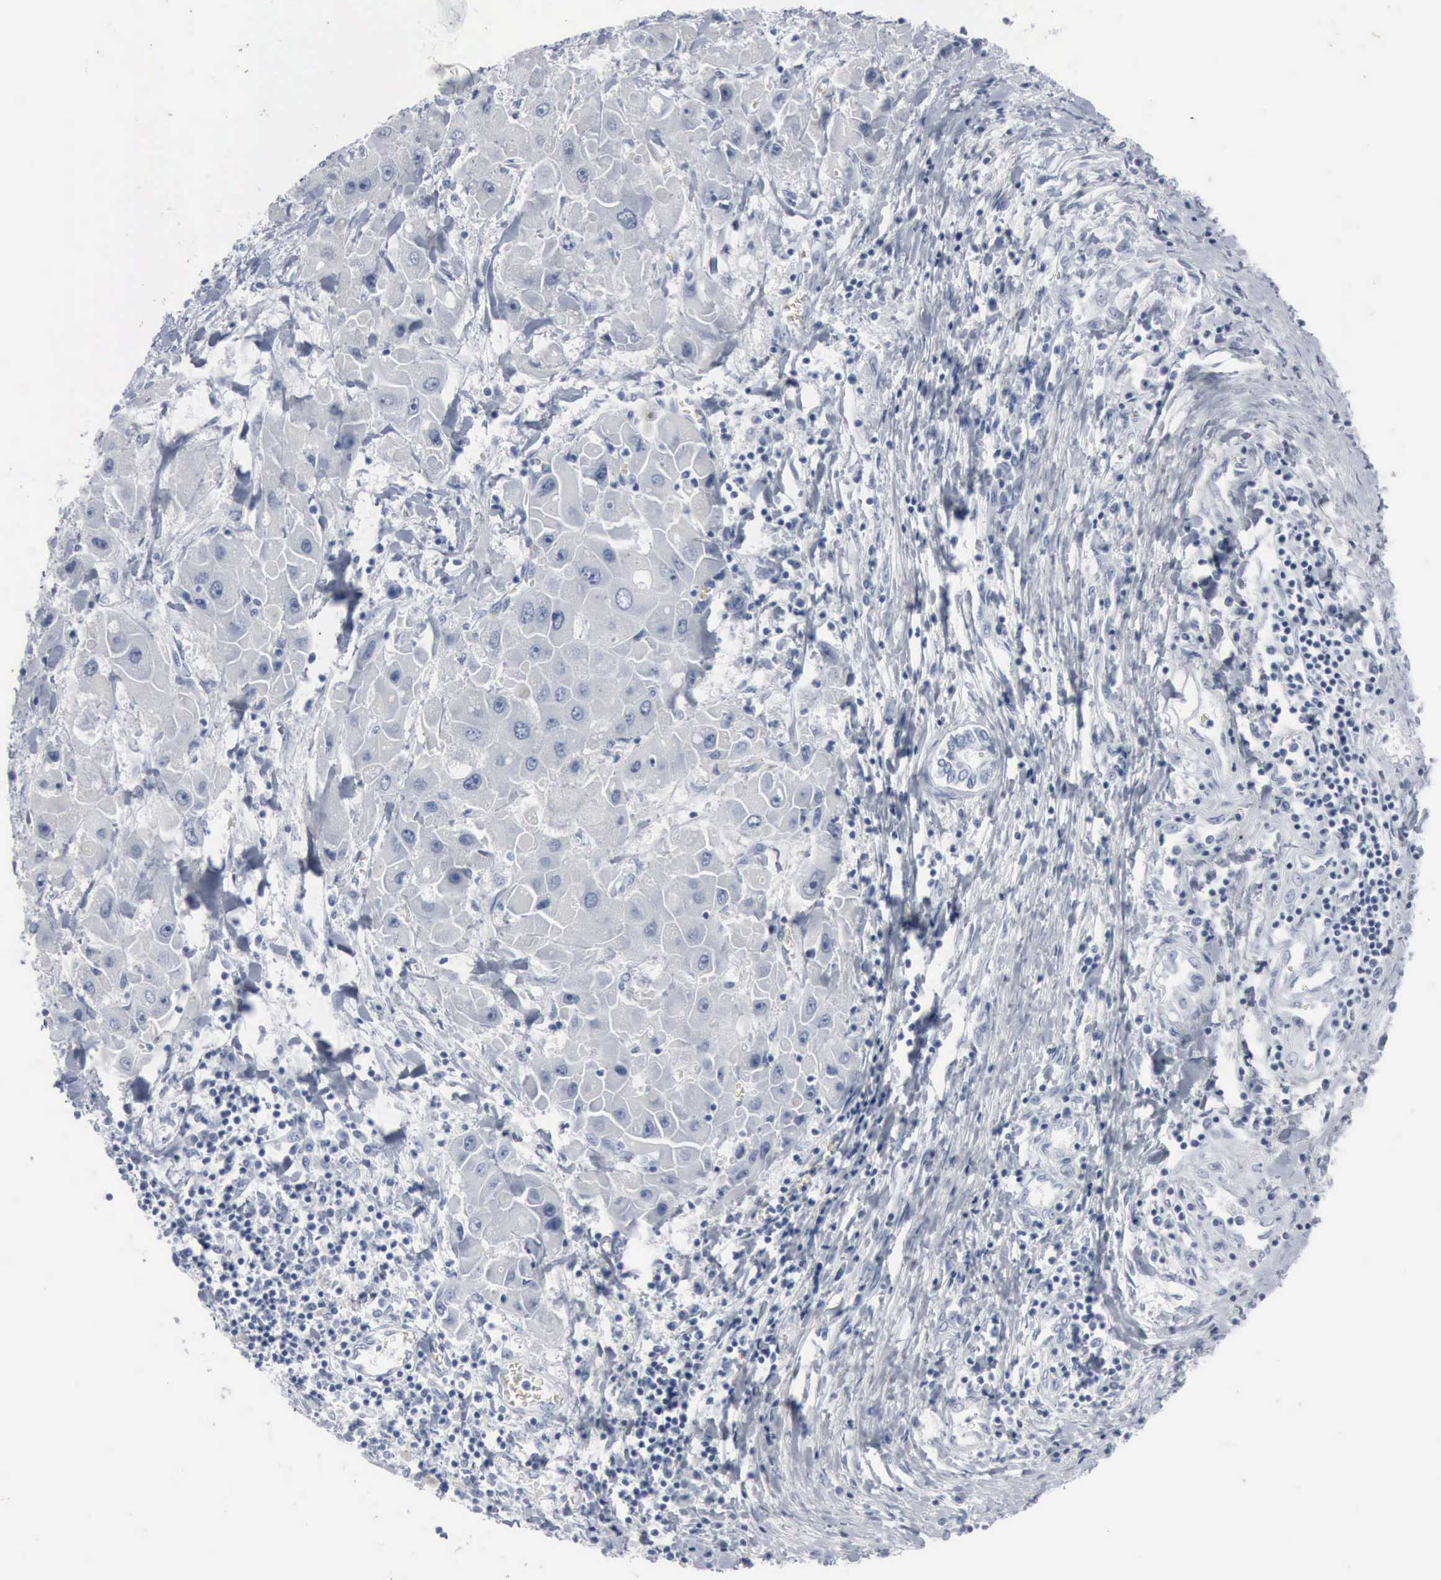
{"staining": {"intensity": "negative", "quantity": "none", "location": "none"}, "tissue": "liver cancer", "cell_type": "Tumor cells", "image_type": "cancer", "snomed": [{"axis": "morphology", "description": "Carcinoma, Hepatocellular, NOS"}, {"axis": "topography", "description": "Liver"}], "caption": "Human liver cancer (hepatocellular carcinoma) stained for a protein using IHC shows no positivity in tumor cells.", "gene": "DMD", "patient": {"sex": "male", "age": 24}}